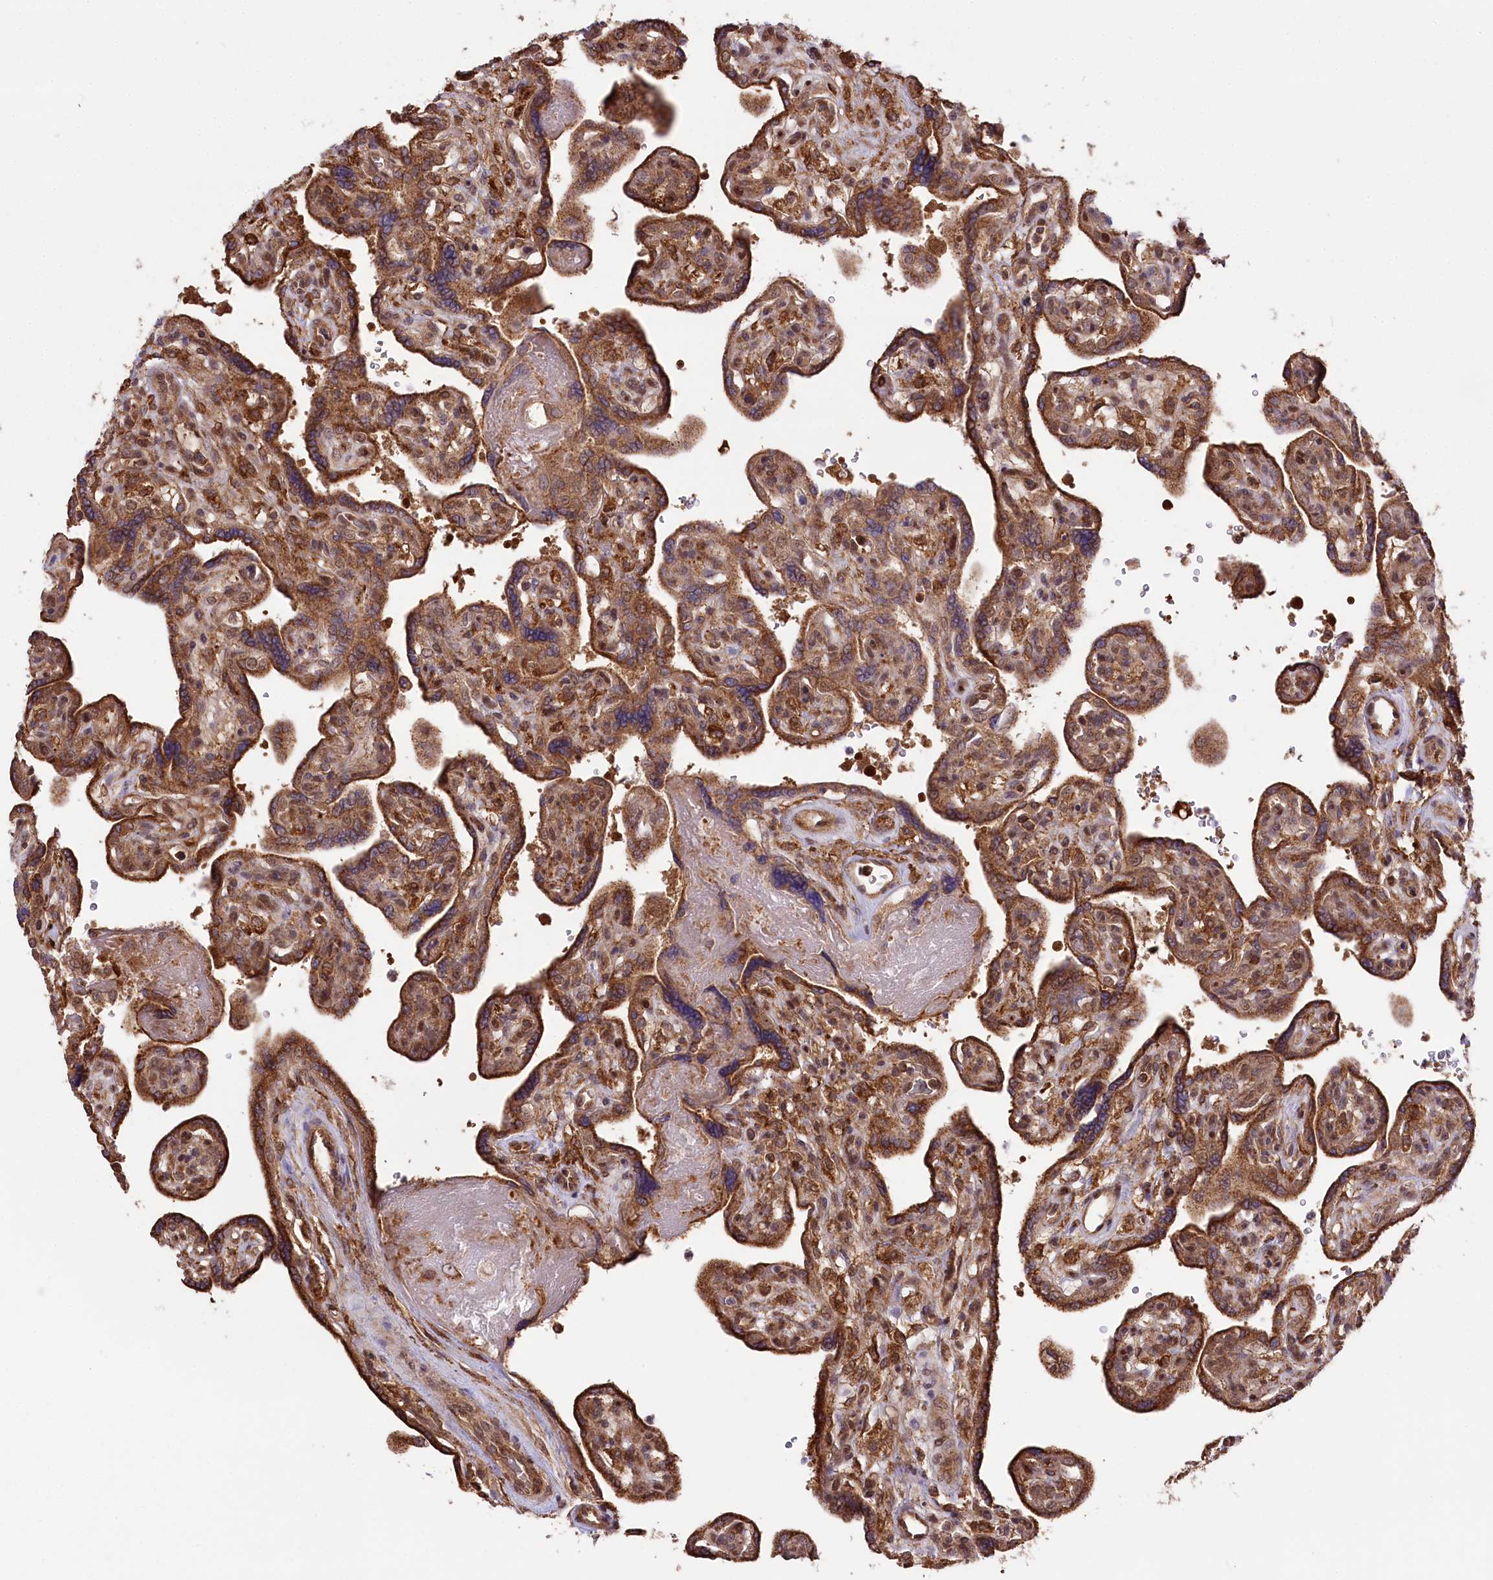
{"staining": {"intensity": "strong", "quantity": ">75%", "location": "cytoplasmic/membranous"}, "tissue": "placenta", "cell_type": "Trophoblastic cells", "image_type": "normal", "snomed": [{"axis": "morphology", "description": "Normal tissue, NOS"}, {"axis": "topography", "description": "Placenta"}], "caption": "Immunohistochemistry (IHC) of normal placenta reveals high levels of strong cytoplasmic/membranous positivity in approximately >75% of trophoblastic cells. The staining was performed using DAB, with brown indicating positive protein expression. Nuclei are stained blue with hematoxylin.", "gene": "CCDC91", "patient": {"sex": "female", "age": 39}}